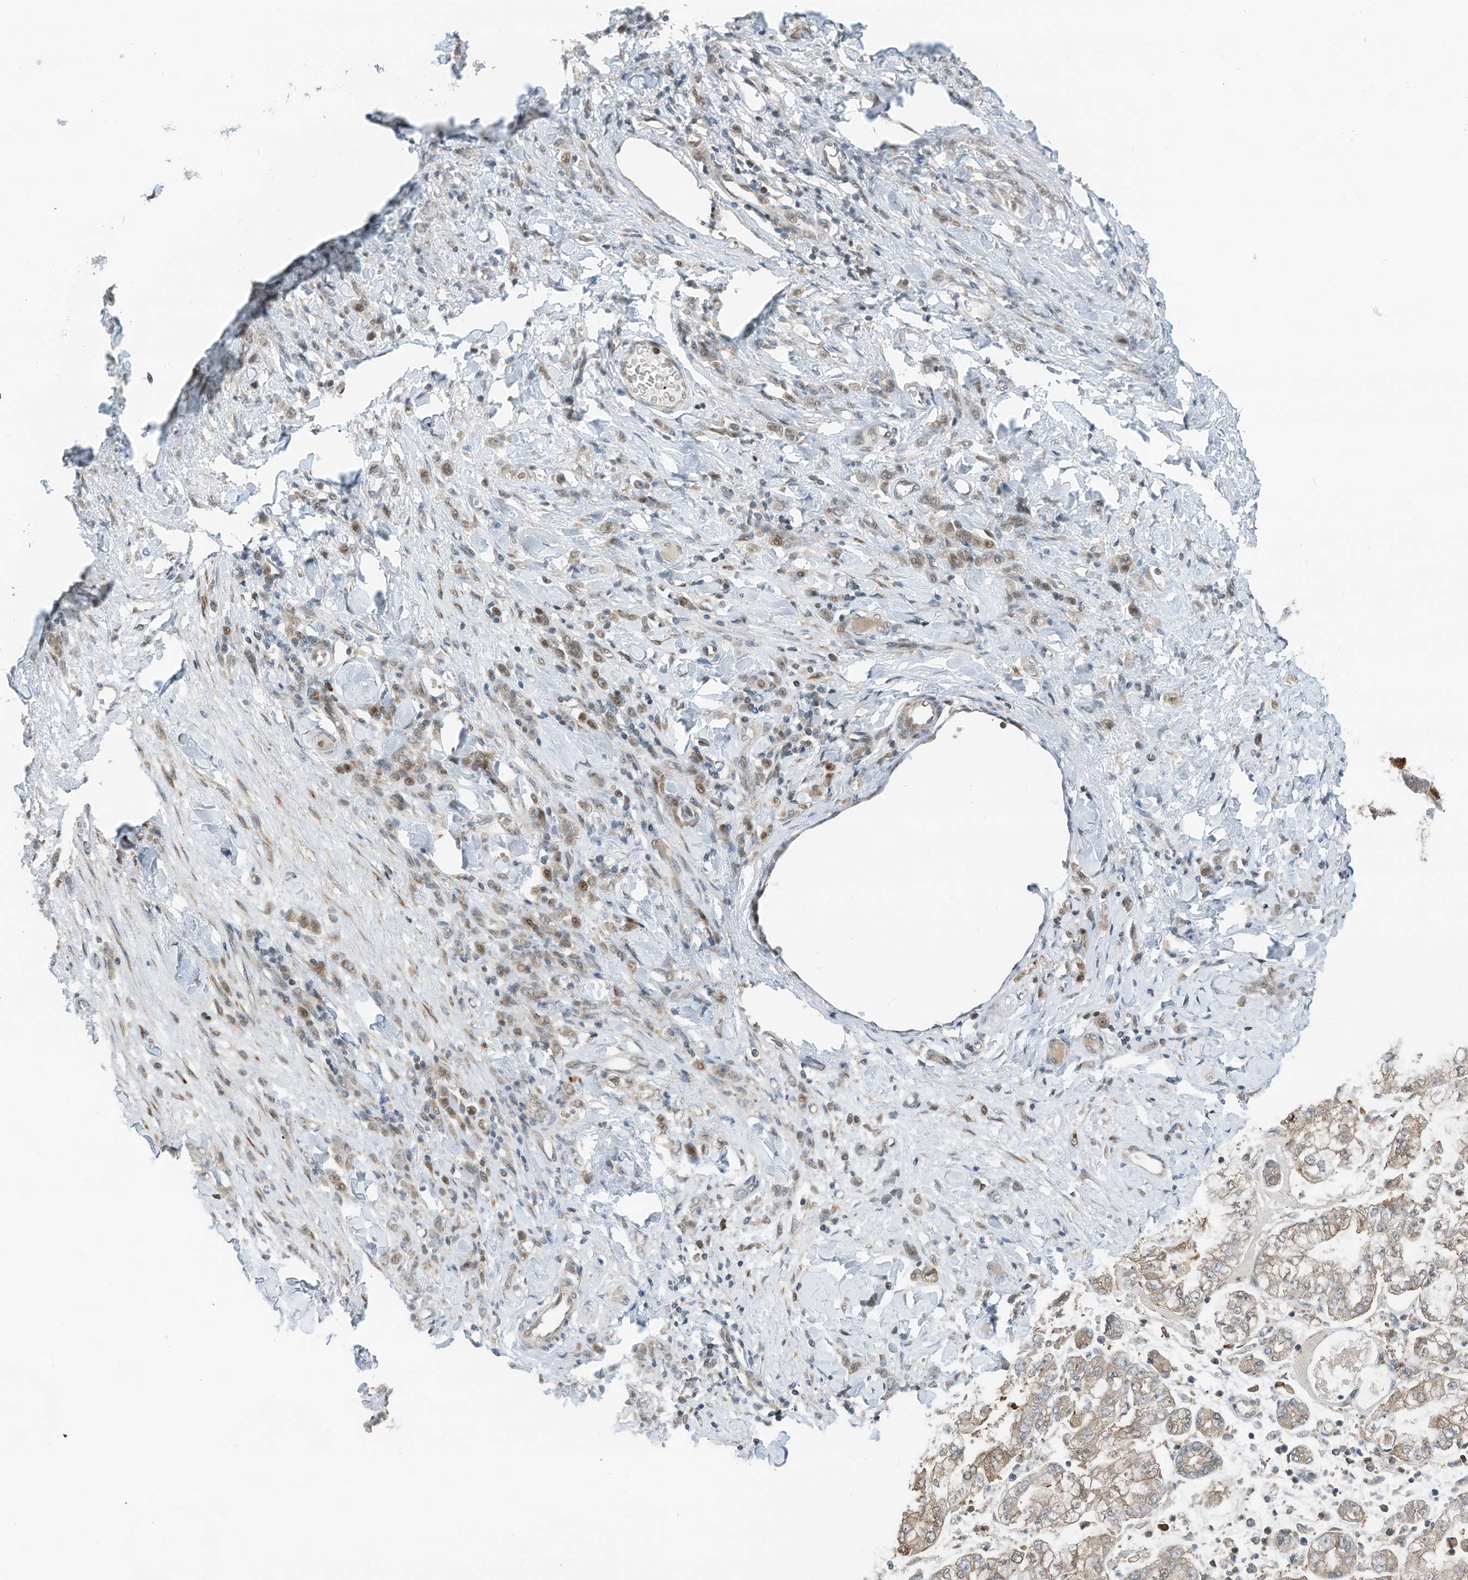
{"staining": {"intensity": "moderate", "quantity": ">75%", "location": "nuclear"}, "tissue": "stomach cancer", "cell_type": "Tumor cells", "image_type": "cancer", "snomed": [{"axis": "morphology", "description": "Normal tissue, NOS"}, {"axis": "morphology", "description": "Adenocarcinoma, NOS"}, {"axis": "topography", "description": "Stomach"}], "caption": "This photomicrograph reveals immunohistochemistry (IHC) staining of stomach adenocarcinoma, with medium moderate nuclear staining in about >75% of tumor cells.", "gene": "RMND1", "patient": {"sex": "male", "age": 82}}